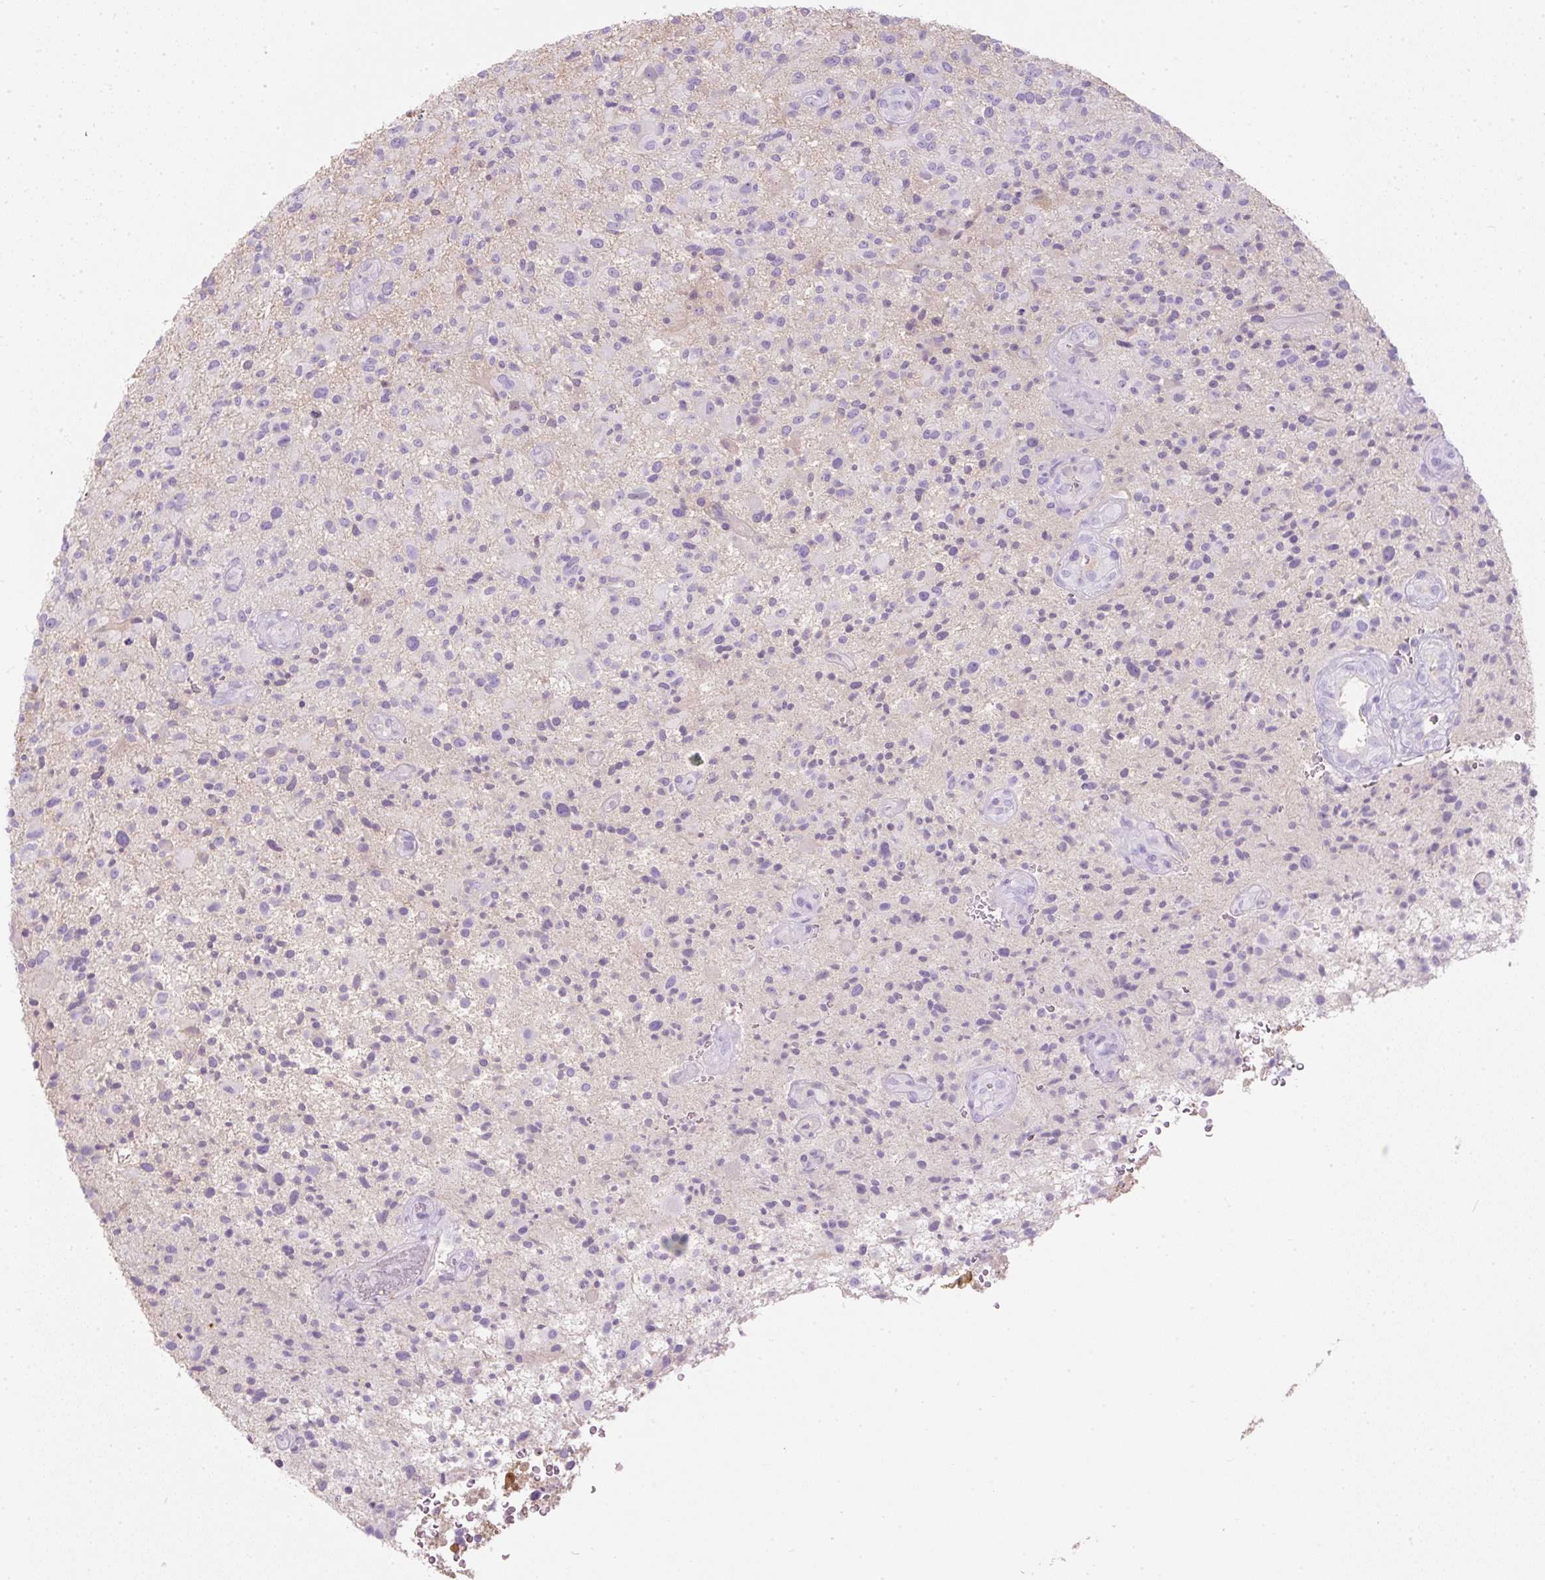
{"staining": {"intensity": "negative", "quantity": "none", "location": "none"}, "tissue": "glioma", "cell_type": "Tumor cells", "image_type": "cancer", "snomed": [{"axis": "morphology", "description": "Glioma, malignant, High grade"}, {"axis": "topography", "description": "Brain"}], "caption": "Immunohistochemical staining of human malignant high-grade glioma shows no significant expression in tumor cells. (Brightfield microscopy of DAB (3,3'-diaminobenzidine) immunohistochemistry at high magnification).", "gene": "APOA1", "patient": {"sex": "male", "age": 47}}